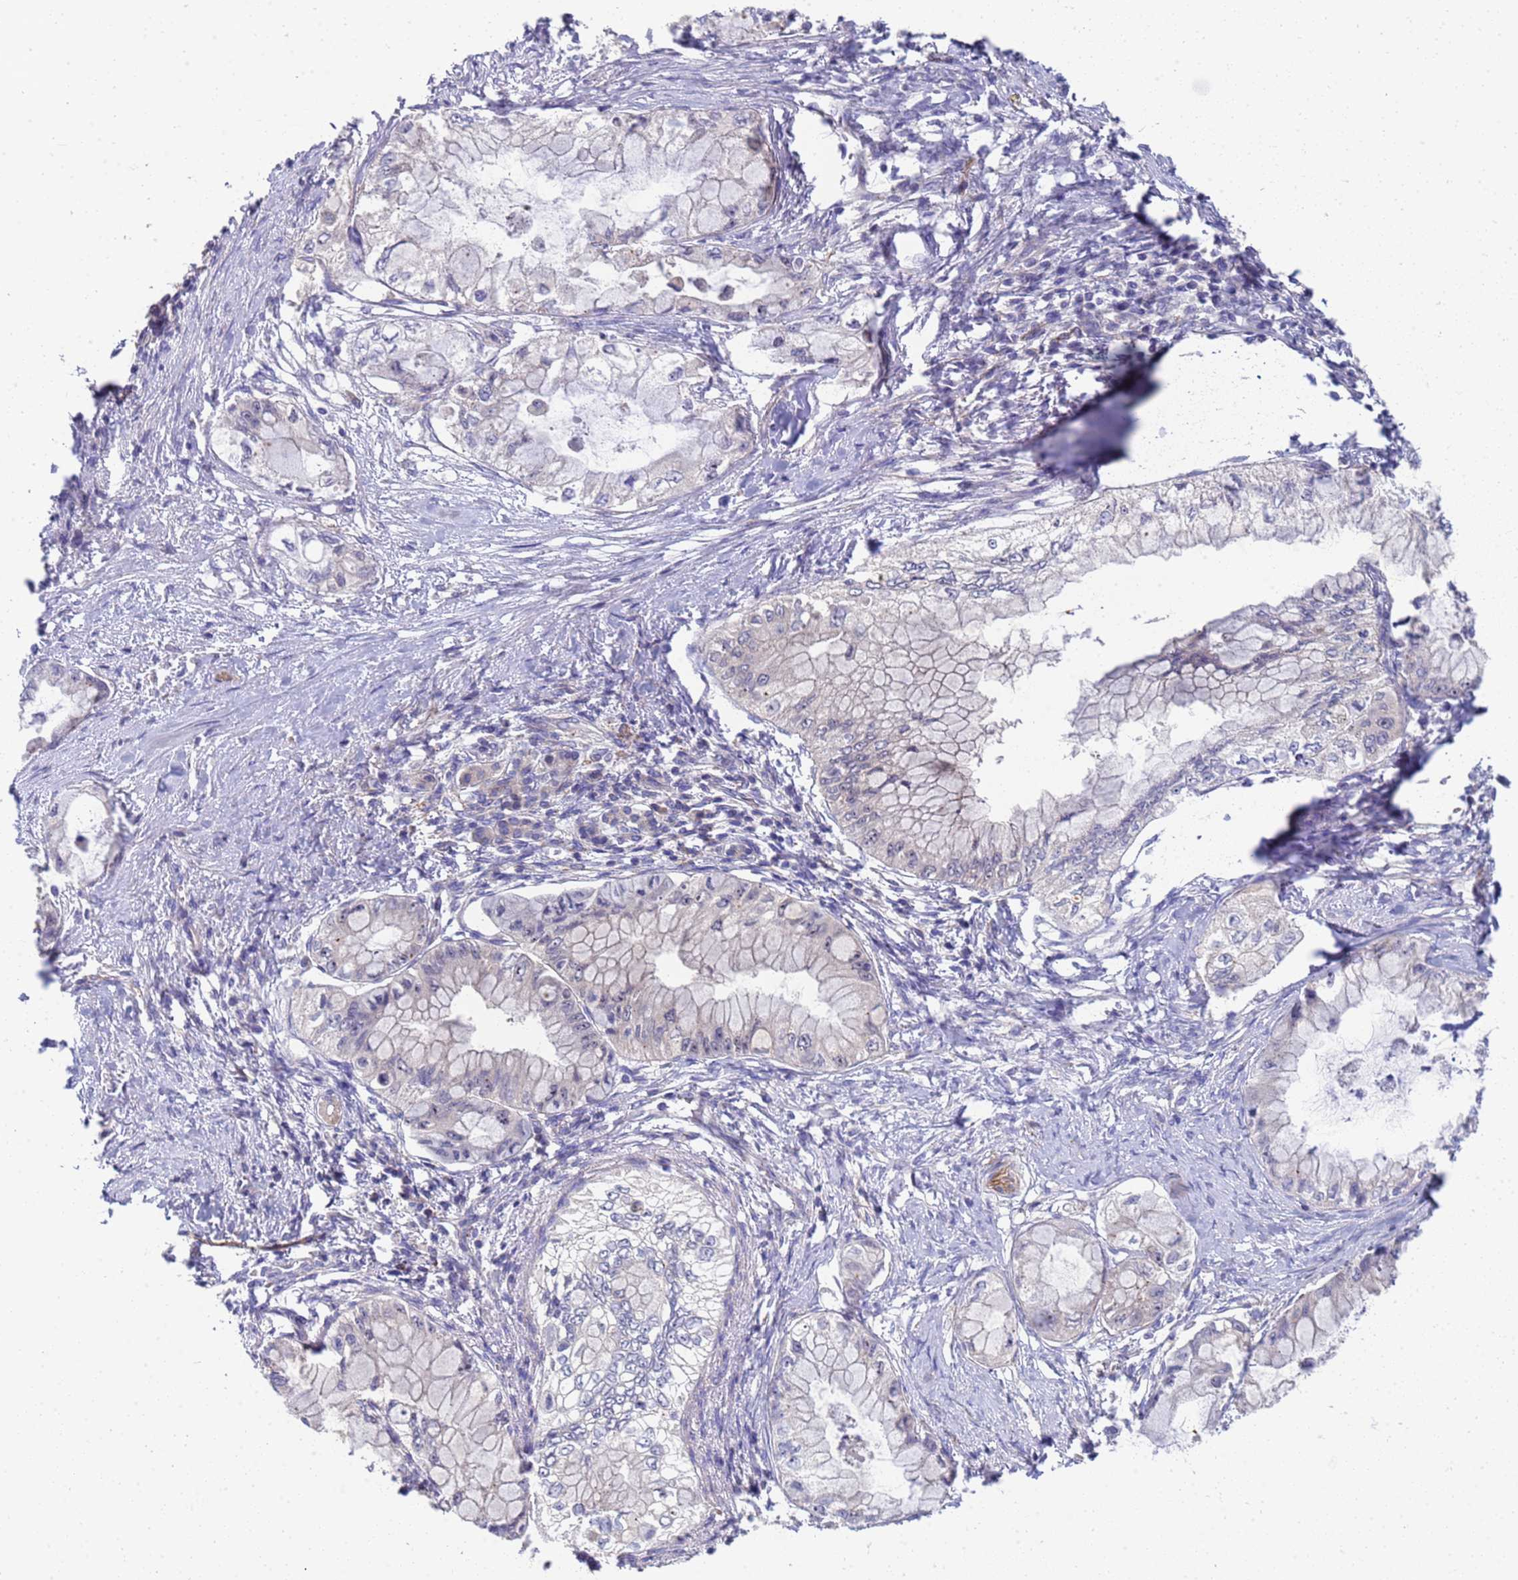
{"staining": {"intensity": "negative", "quantity": "none", "location": "none"}, "tissue": "pancreatic cancer", "cell_type": "Tumor cells", "image_type": "cancer", "snomed": [{"axis": "morphology", "description": "Adenocarcinoma, NOS"}, {"axis": "topography", "description": "Pancreas"}], "caption": "This is an IHC histopathology image of human adenocarcinoma (pancreatic). There is no staining in tumor cells.", "gene": "ENOSF1", "patient": {"sex": "male", "age": 48}}